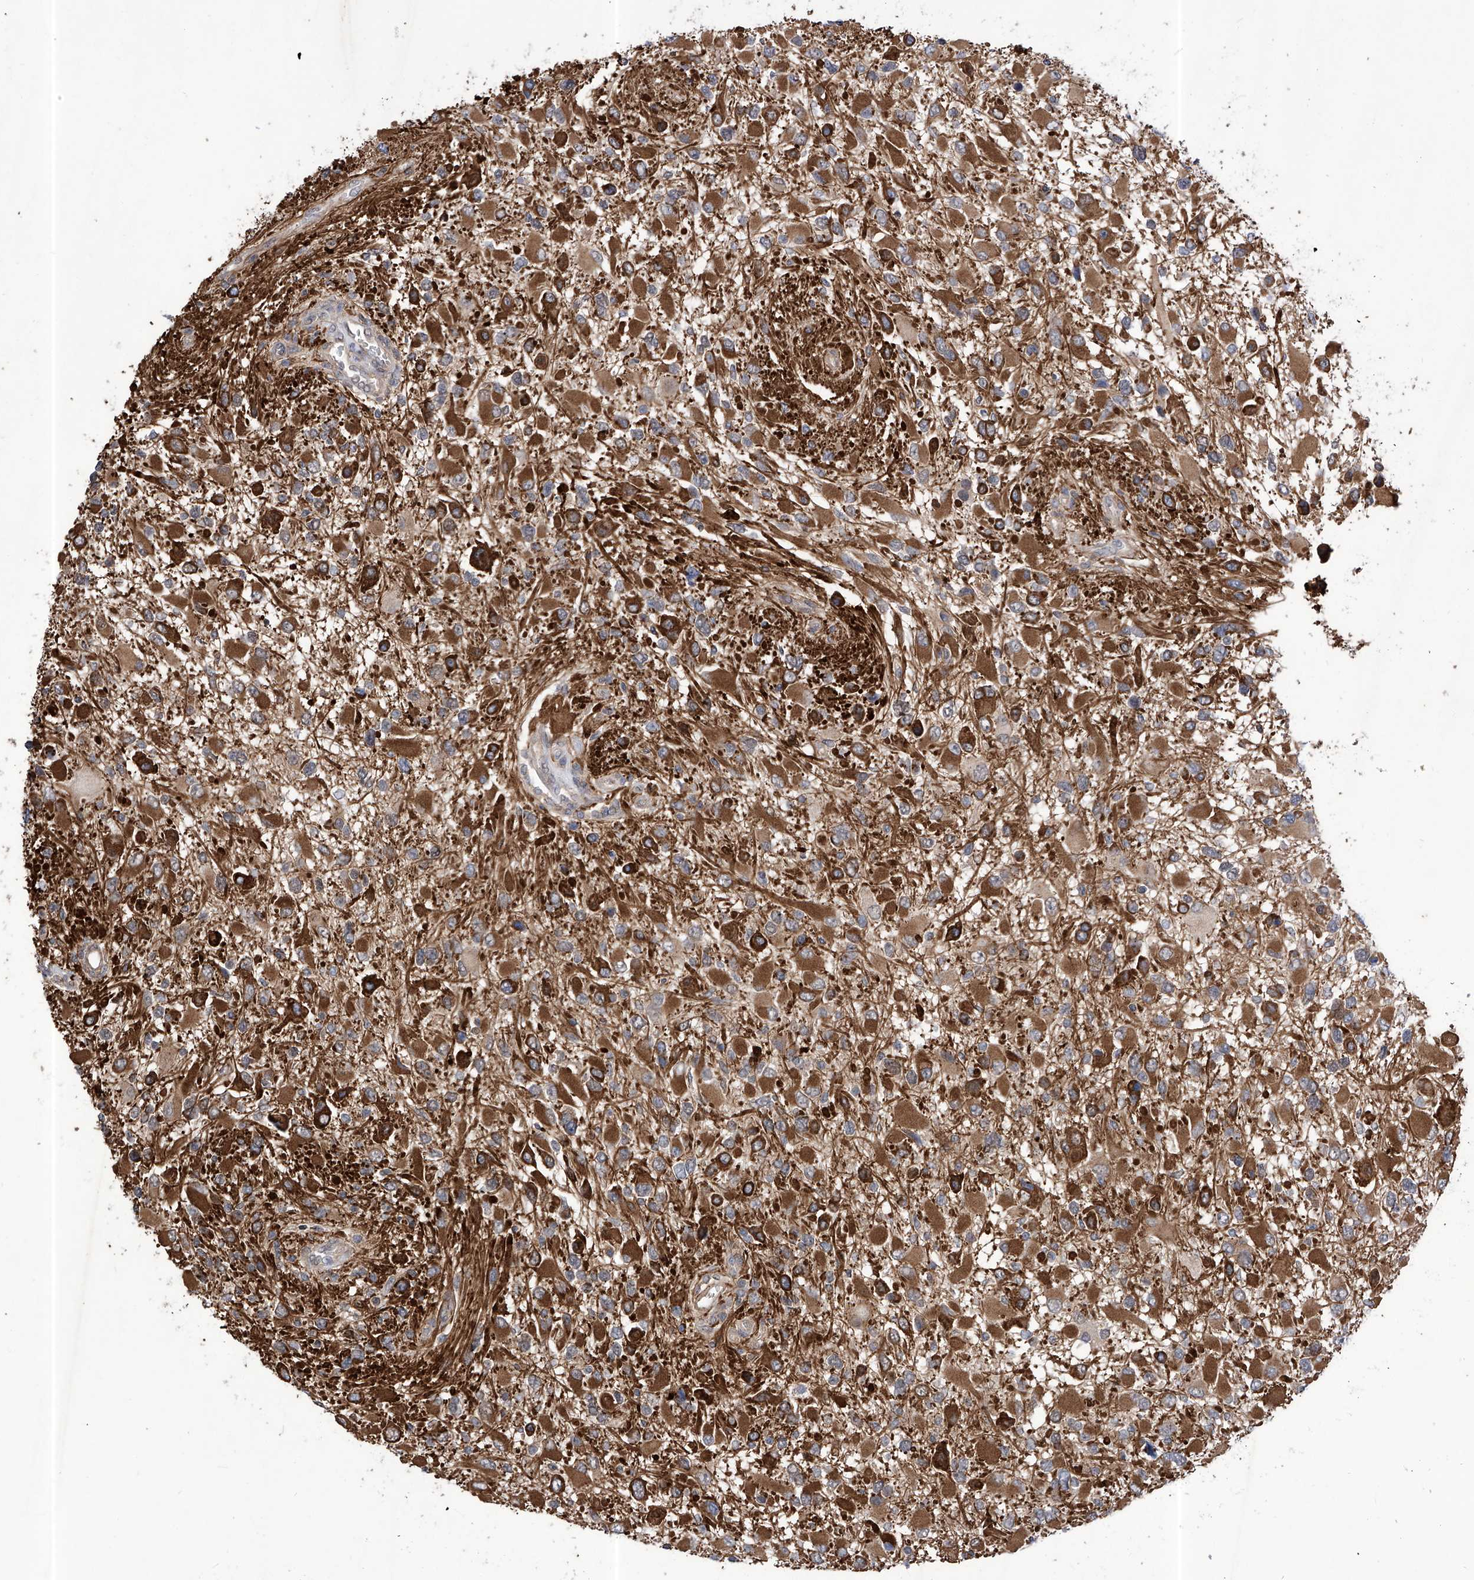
{"staining": {"intensity": "moderate", "quantity": ">75%", "location": "cytoplasmic/membranous"}, "tissue": "glioma", "cell_type": "Tumor cells", "image_type": "cancer", "snomed": [{"axis": "morphology", "description": "Glioma, malignant, High grade"}, {"axis": "topography", "description": "Brain"}], "caption": "The micrograph displays immunohistochemical staining of malignant high-grade glioma. There is moderate cytoplasmic/membranous positivity is present in approximately >75% of tumor cells. (IHC, brightfield microscopy, high magnification).", "gene": "KIFC2", "patient": {"sex": "male", "age": 53}}